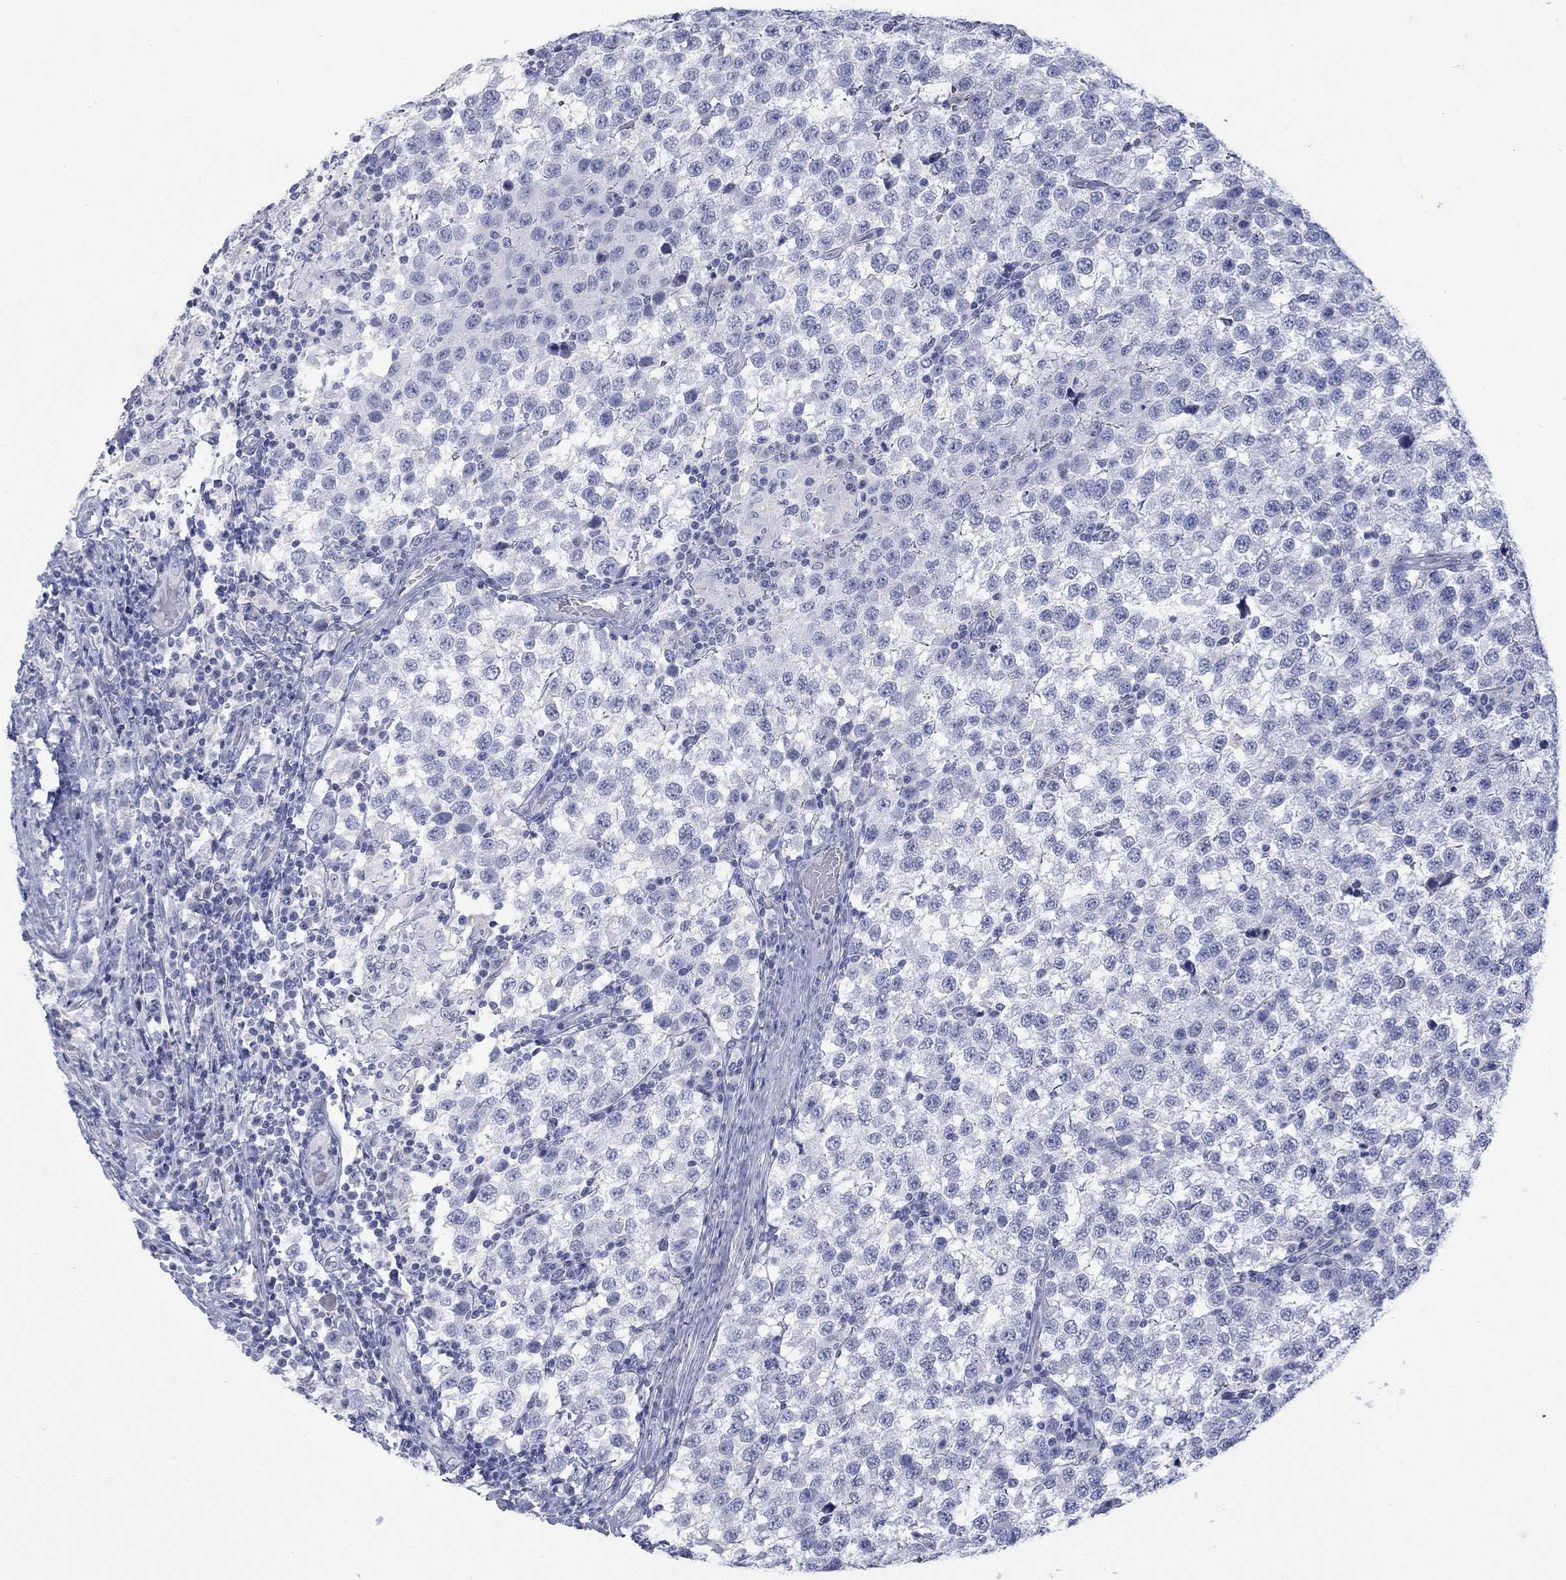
{"staining": {"intensity": "negative", "quantity": "none", "location": "none"}, "tissue": "testis cancer", "cell_type": "Tumor cells", "image_type": "cancer", "snomed": [{"axis": "morphology", "description": "Seminoma, NOS"}, {"axis": "topography", "description": "Testis"}], "caption": "An immunohistochemistry image of testis seminoma is shown. There is no staining in tumor cells of testis seminoma.", "gene": "RFTN2", "patient": {"sex": "male", "age": 34}}